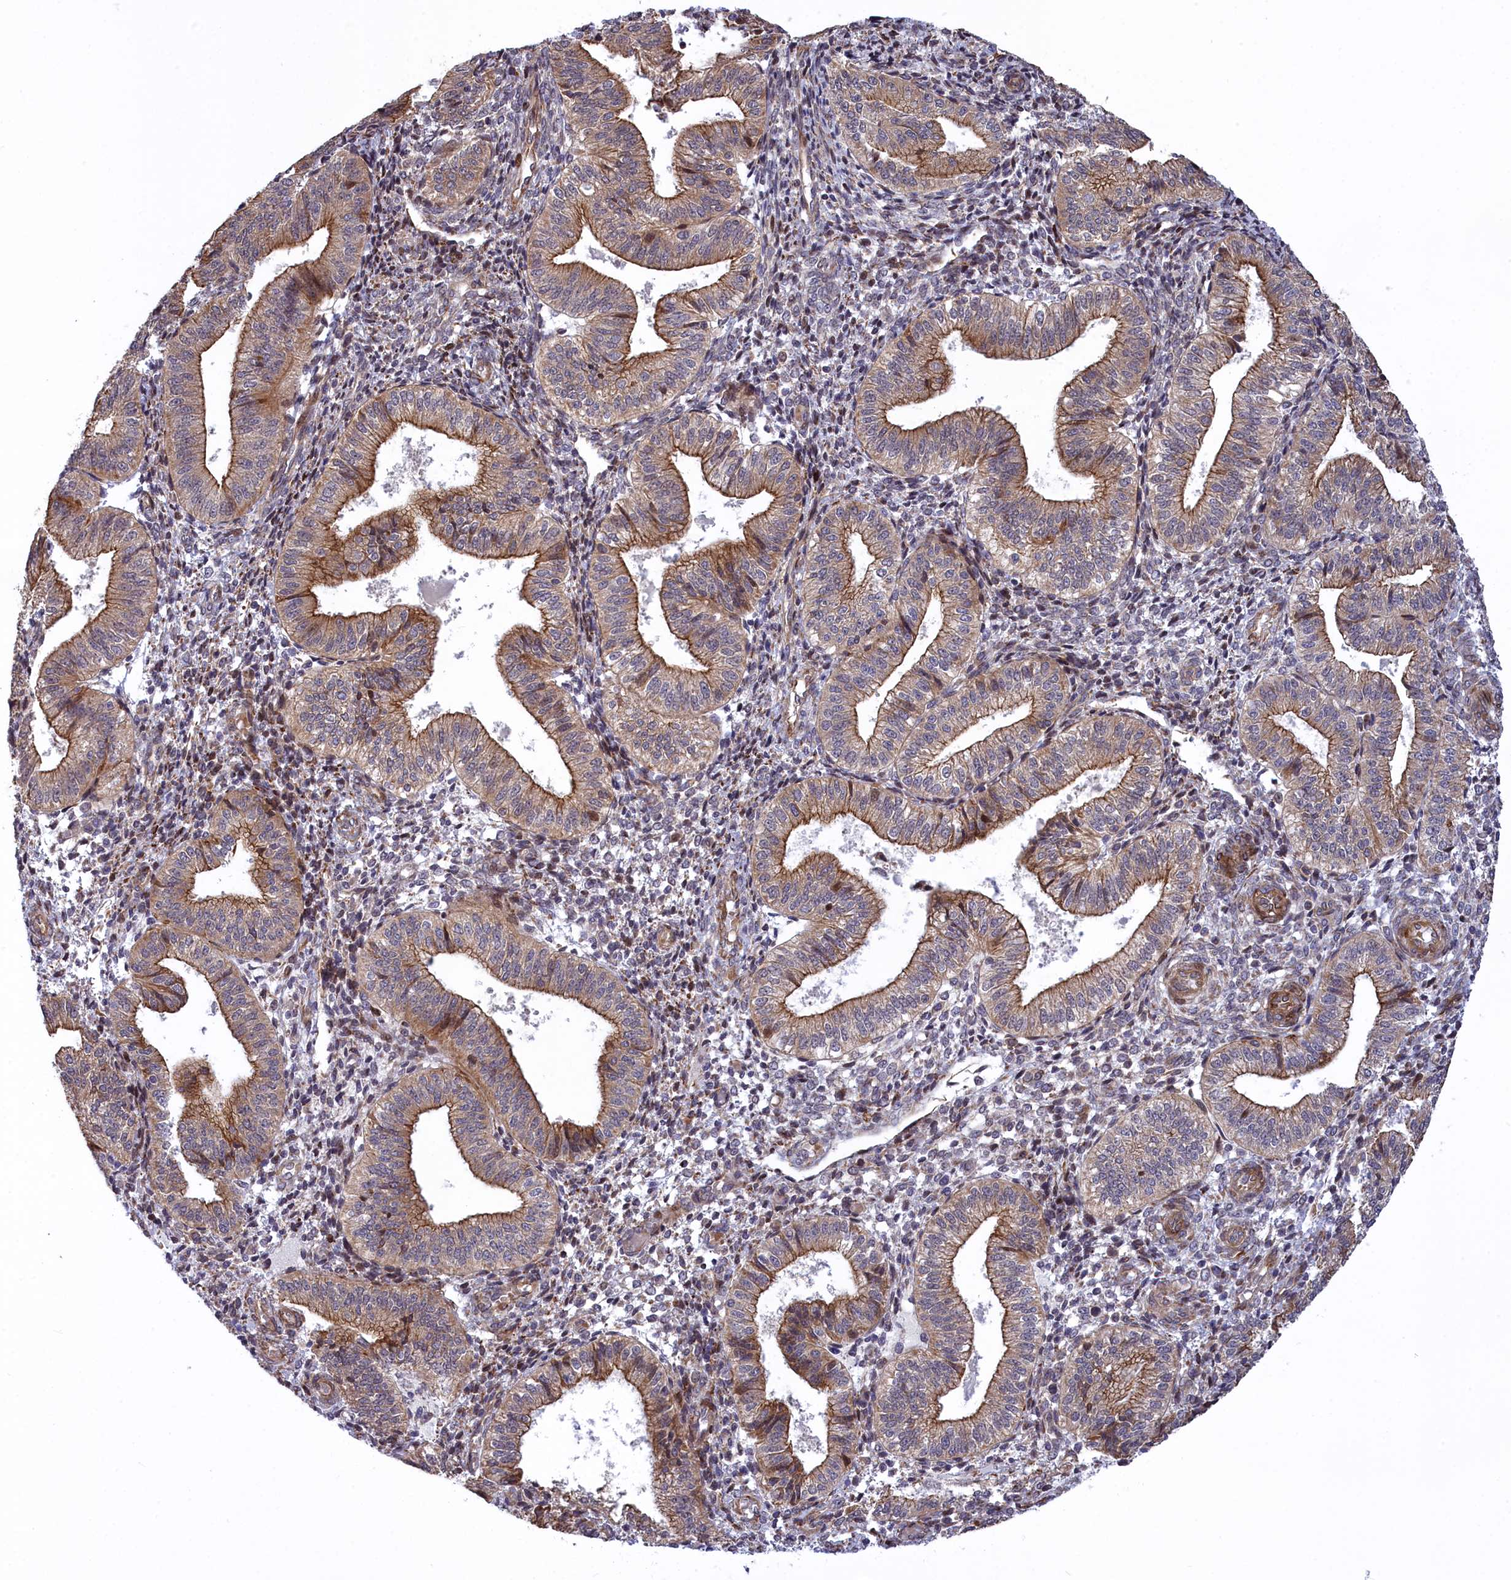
{"staining": {"intensity": "negative", "quantity": "none", "location": "none"}, "tissue": "endometrium", "cell_type": "Cells in endometrial stroma", "image_type": "normal", "snomed": [{"axis": "morphology", "description": "Normal tissue, NOS"}, {"axis": "topography", "description": "Endometrium"}], "caption": "DAB immunohistochemical staining of normal human endometrium exhibits no significant positivity in cells in endometrial stroma. (Stains: DAB immunohistochemistry (IHC) with hematoxylin counter stain, Microscopy: brightfield microscopy at high magnification).", "gene": "DDX60L", "patient": {"sex": "female", "age": 34}}